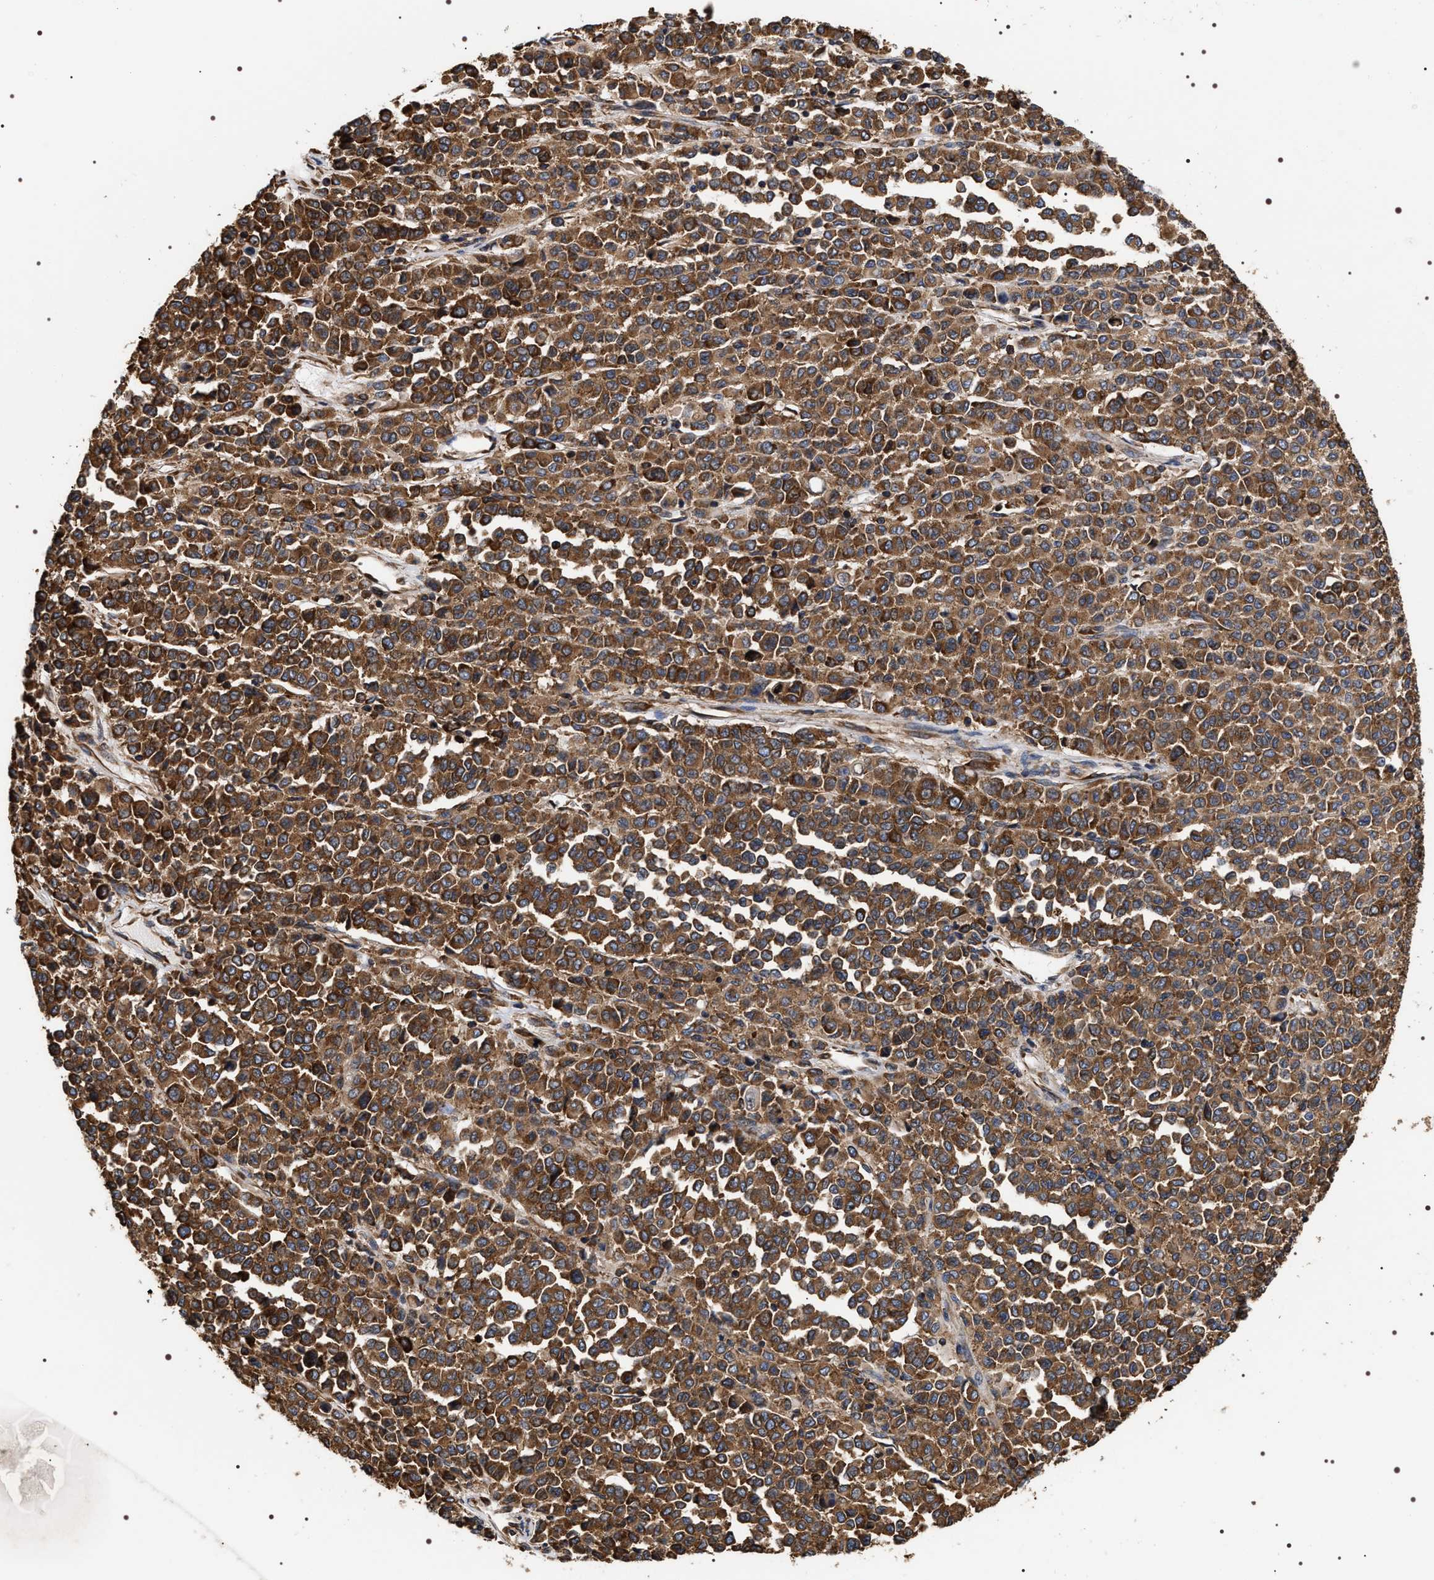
{"staining": {"intensity": "strong", "quantity": ">75%", "location": "cytoplasmic/membranous"}, "tissue": "melanoma", "cell_type": "Tumor cells", "image_type": "cancer", "snomed": [{"axis": "morphology", "description": "Malignant melanoma, Metastatic site"}, {"axis": "topography", "description": "Pancreas"}], "caption": "High-magnification brightfield microscopy of malignant melanoma (metastatic site) stained with DAB (3,3'-diaminobenzidine) (brown) and counterstained with hematoxylin (blue). tumor cells exhibit strong cytoplasmic/membranous staining is seen in approximately>75% of cells. (IHC, brightfield microscopy, high magnification).", "gene": "SERBP1", "patient": {"sex": "female", "age": 30}}